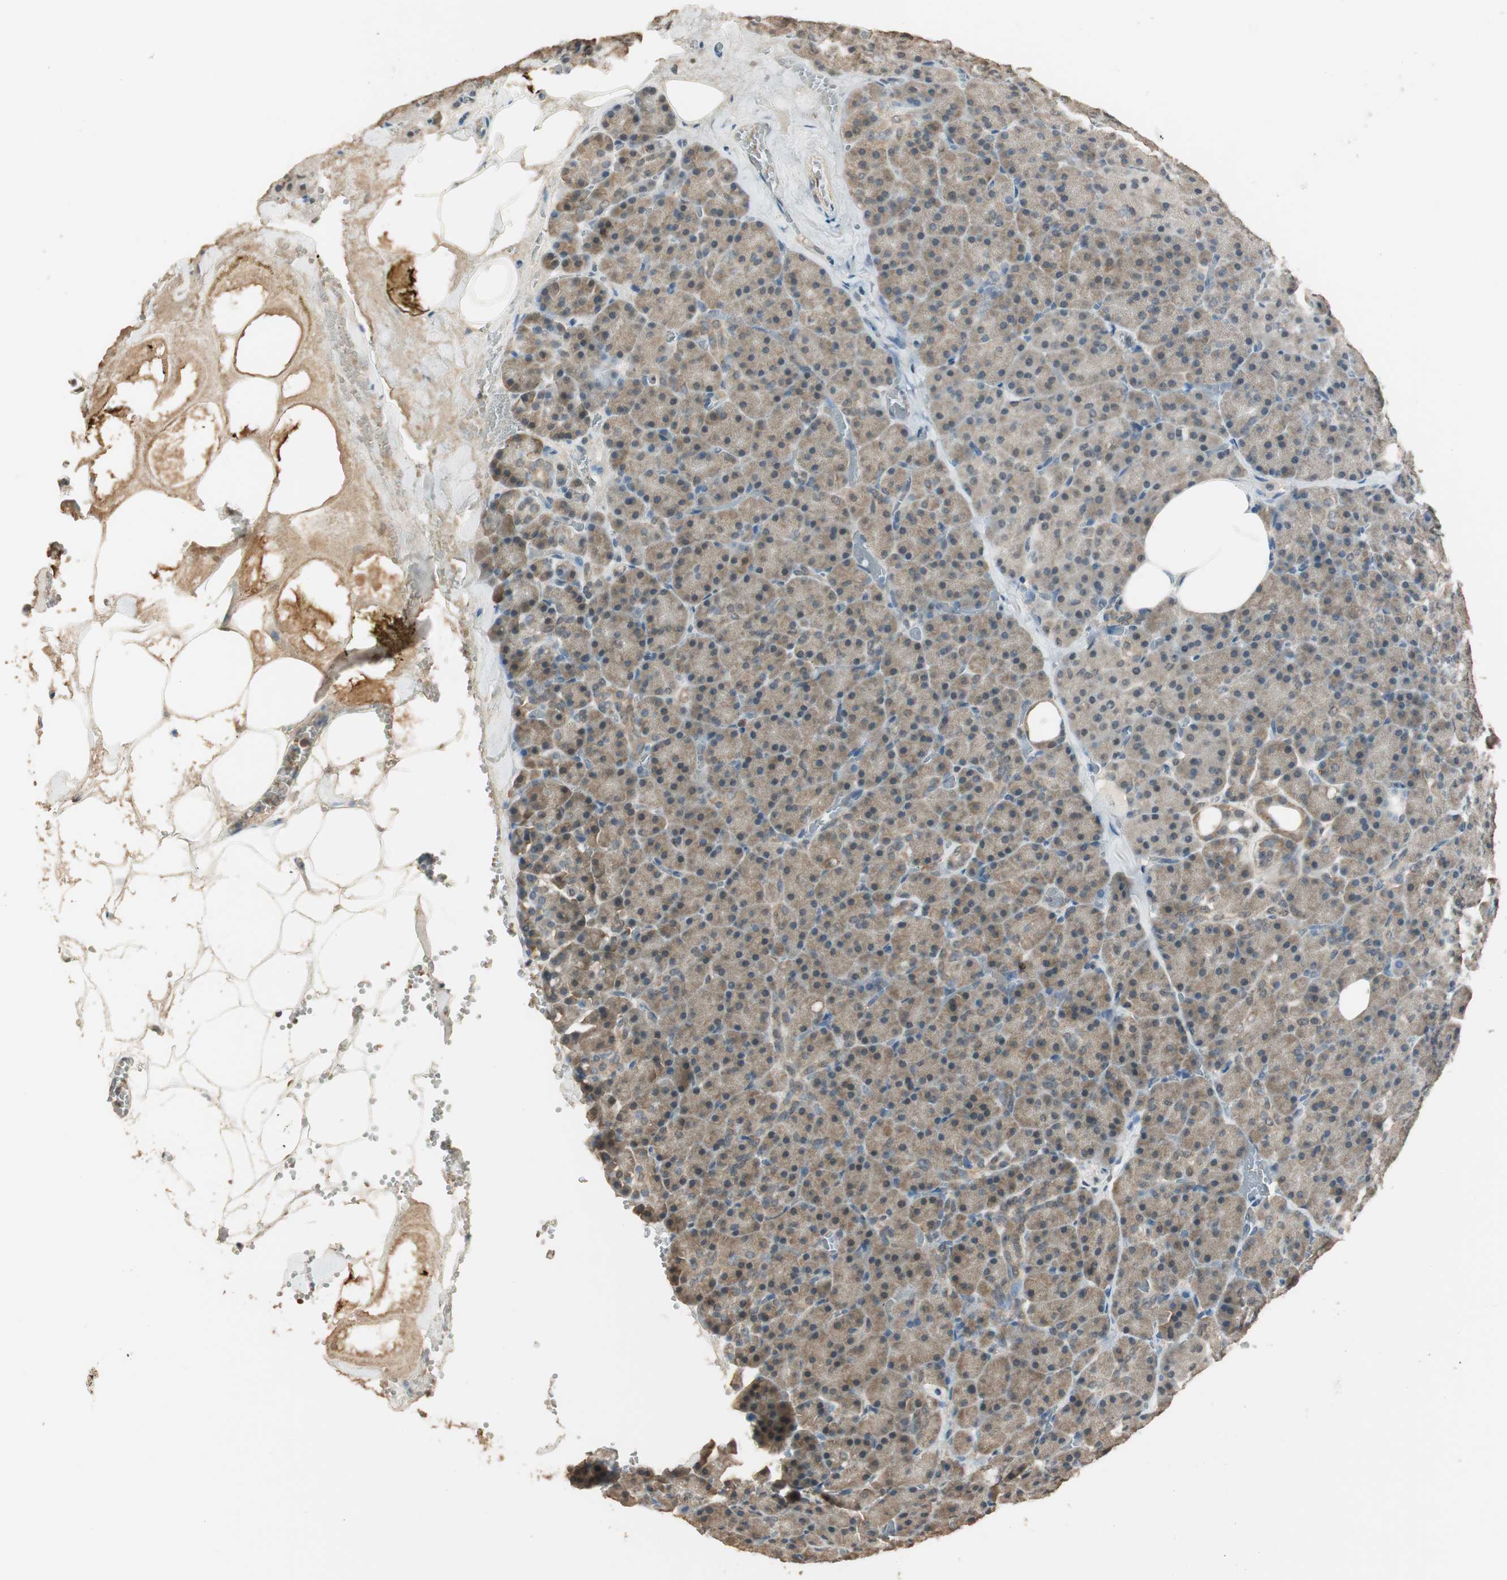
{"staining": {"intensity": "weak", "quantity": ">75%", "location": "cytoplasmic/membranous"}, "tissue": "pancreas", "cell_type": "Exocrine glandular cells", "image_type": "normal", "snomed": [{"axis": "morphology", "description": "Normal tissue, NOS"}, {"axis": "topography", "description": "Pancreas"}], "caption": "Immunohistochemistry (IHC) image of benign human pancreas stained for a protein (brown), which reveals low levels of weak cytoplasmic/membranous staining in approximately >75% of exocrine glandular cells.", "gene": "USP5", "patient": {"sex": "female", "age": 35}}